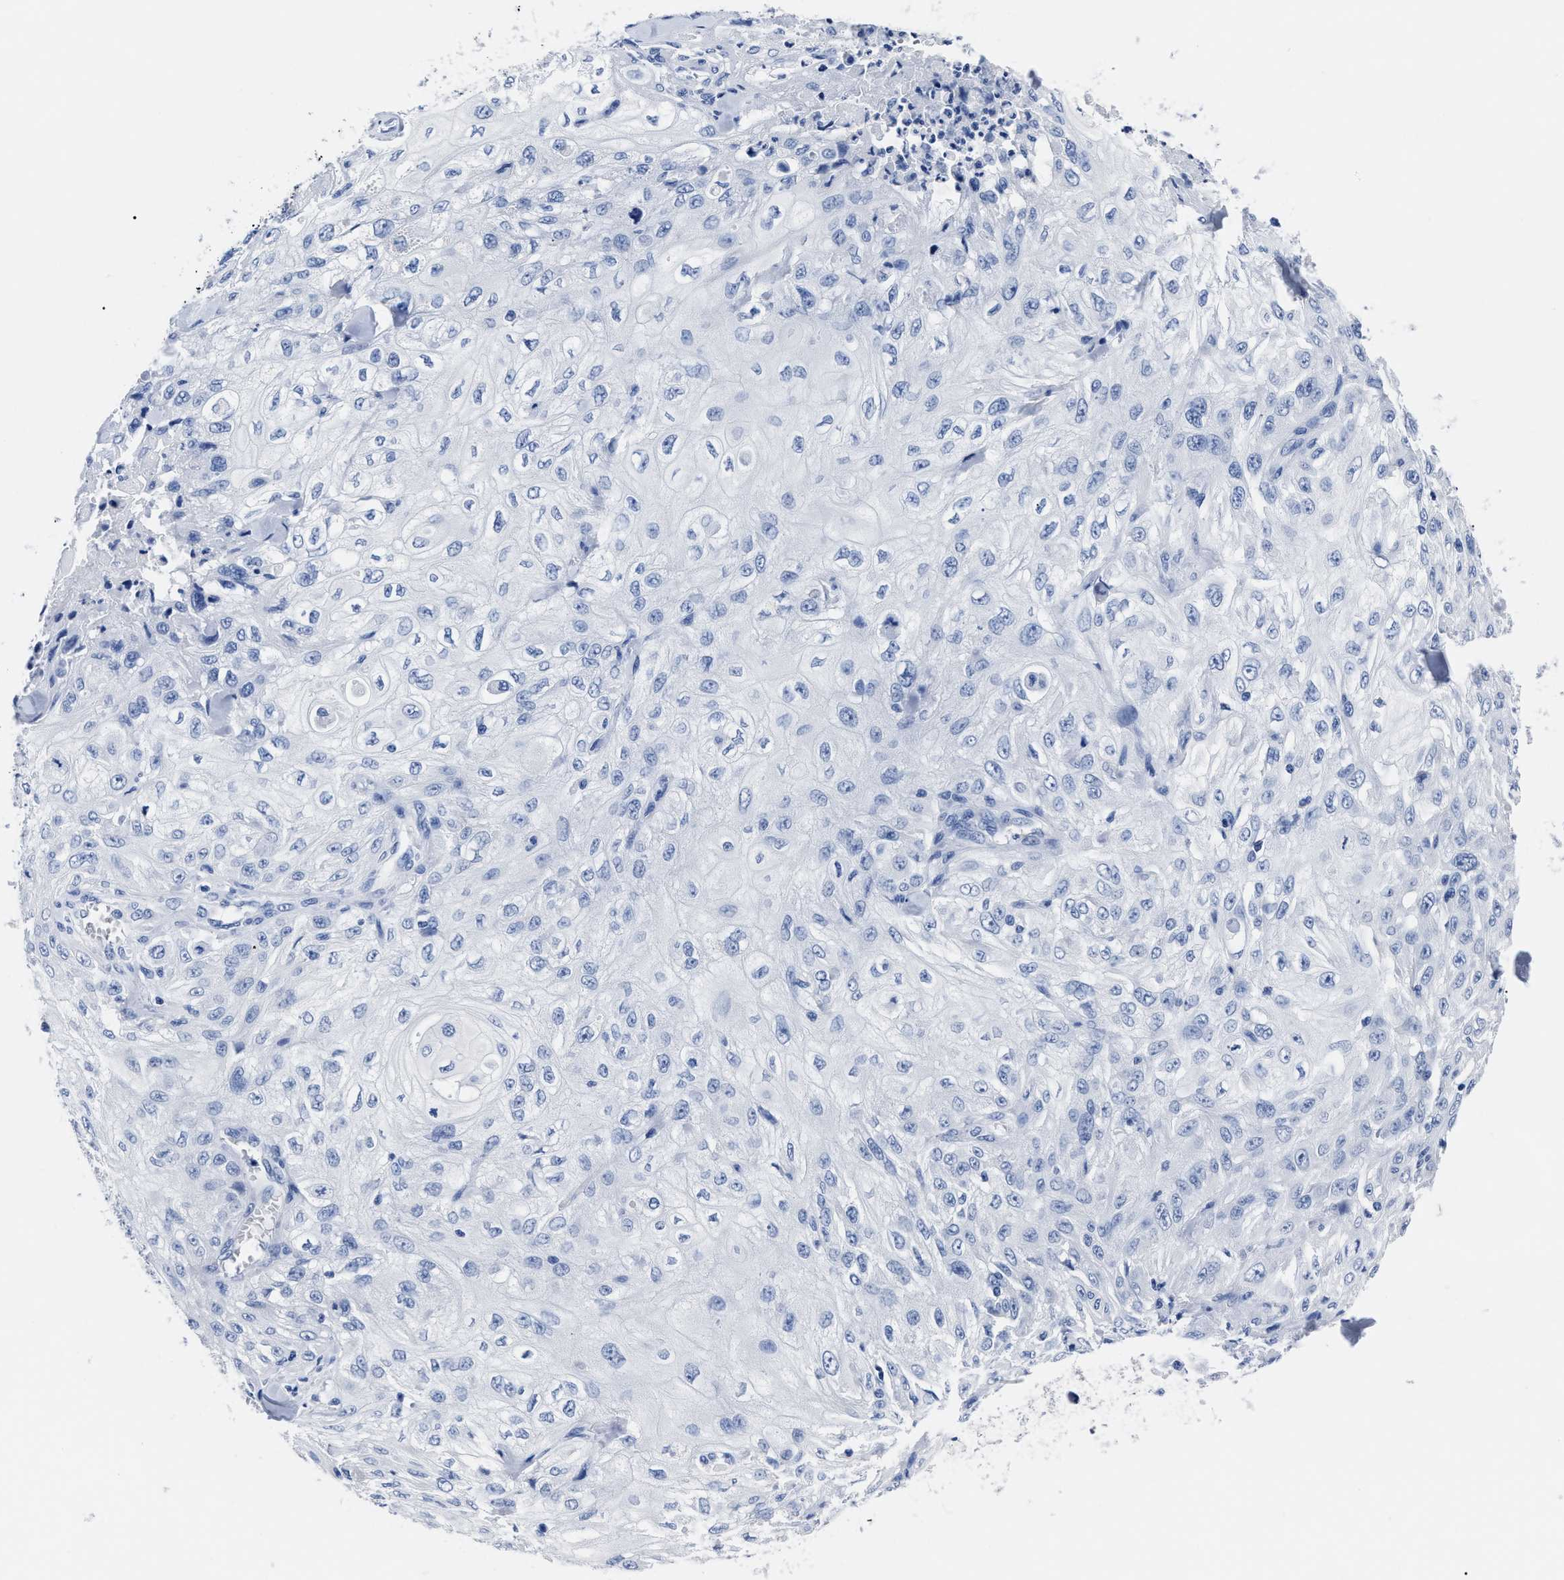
{"staining": {"intensity": "negative", "quantity": "none", "location": "none"}, "tissue": "skin cancer", "cell_type": "Tumor cells", "image_type": "cancer", "snomed": [{"axis": "morphology", "description": "Squamous cell carcinoma, NOS"}, {"axis": "morphology", "description": "Squamous cell carcinoma, metastatic, NOS"}, {"axis": "topography", "description": "Skin"}, {"axis": "topography", "description": "Lymph node"}], "caption": "High magnification brightfield microscopy of skin cancer stained with DAB (3,3'-diaminobenzidine) (brown) and counterstained with hematoxylin (blue): tumor cells show no significant expression. (DAB (3,3'-diaminobenzidine) IHC with hematoxylin counter stain).", "gene": "ALPG", "patient": {"sex": "male", "age": 75}}